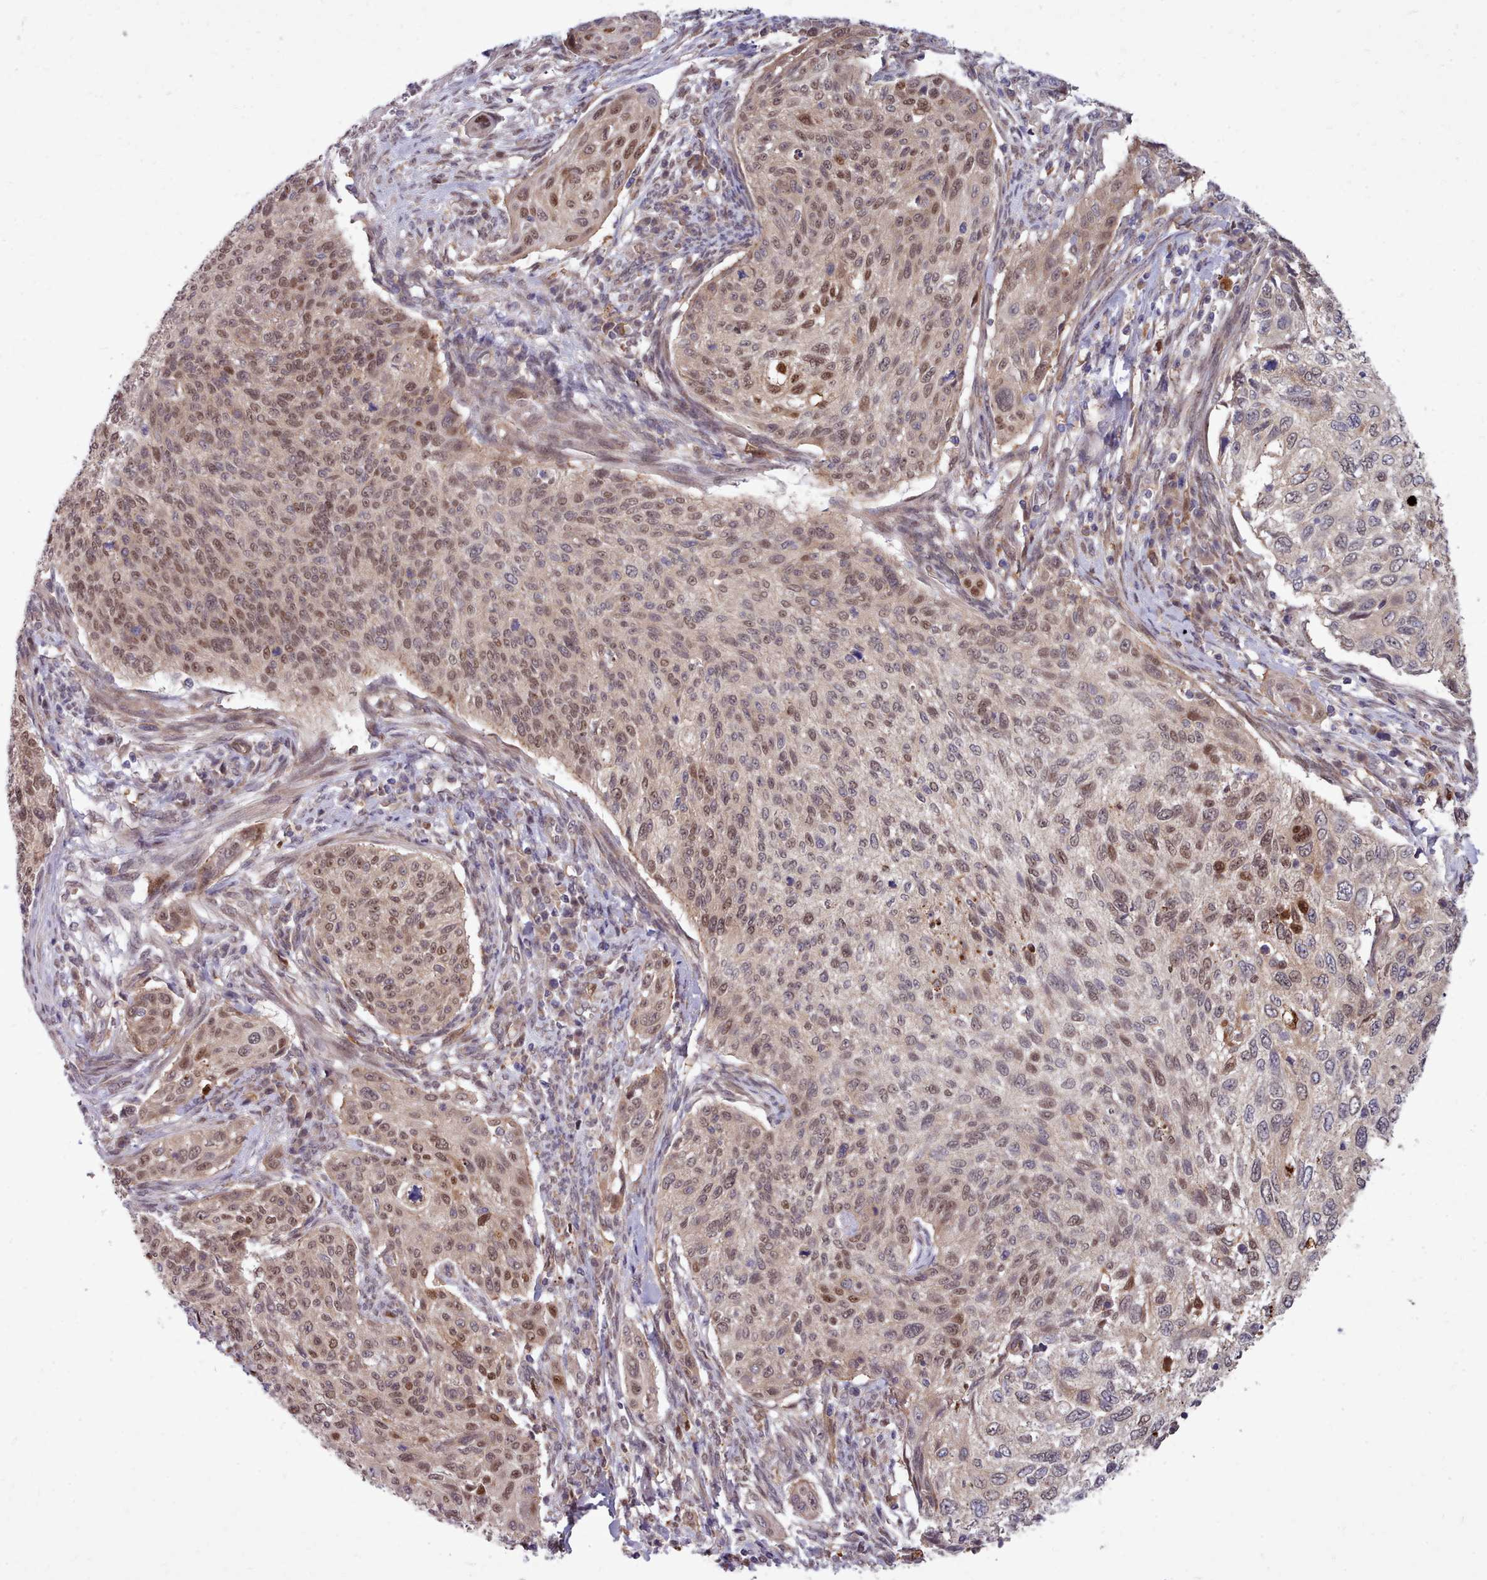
{"staining": {"intensity": "weak", "quantity": "25%-75%", "location": "cytoplasmic/membranous,nuclear"}, "tissue": "cervical cancer", "cell_type": "Tumor cells", "image_type": "cancer", "snomed": [{"axis": "morphology", "description": "Squamous cell carcinoma, NOS"}, {"axis": "topography", "description": "Cervix"}], "caption": "A photomicrograph of cervical cancer stained for a protein exhibits weak cytoplasmic/membranous and nuclear brown staining in tumor cells.", "gene": "AHCY", "patient": {"sex": "female", "age": 70}}